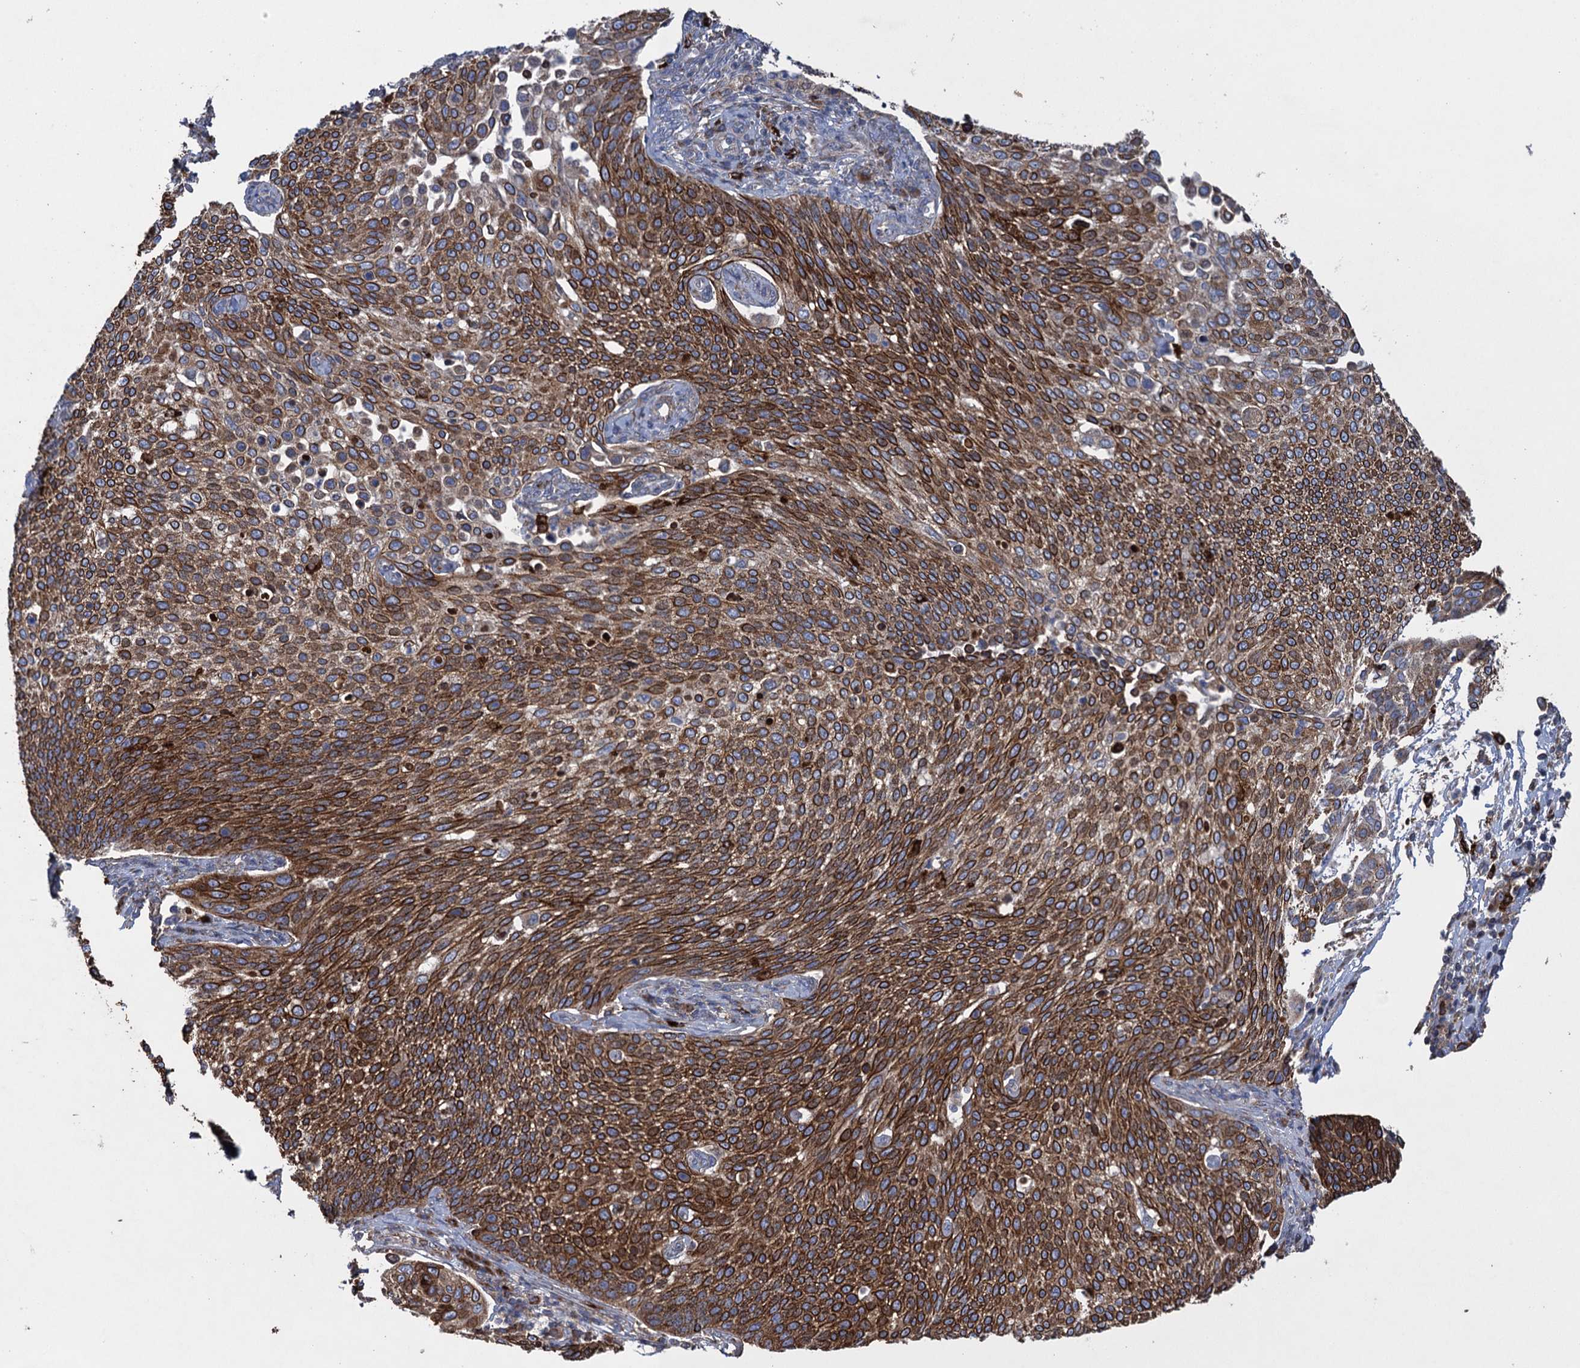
{"staining": {"intensity": "strong", "quantity": ">75%", "location": "cytoplasmic/membranous"}, "tissue": "cervical cancer", "cell_type": "Tumor cells", "image_type": "cancer", "snomed": [{"axis": "morphology", "description": "Squamous cell carcinoma, NOS"}, {"axis": "topography", "description": "Cervix"}], "caption": "A brown stain highlights strong cytoplasmic/membranous staining of a protein in cervical cancer tumor cells.", "gene": "TXNDC11", "patient": {"sex": "female", "age": 34}}